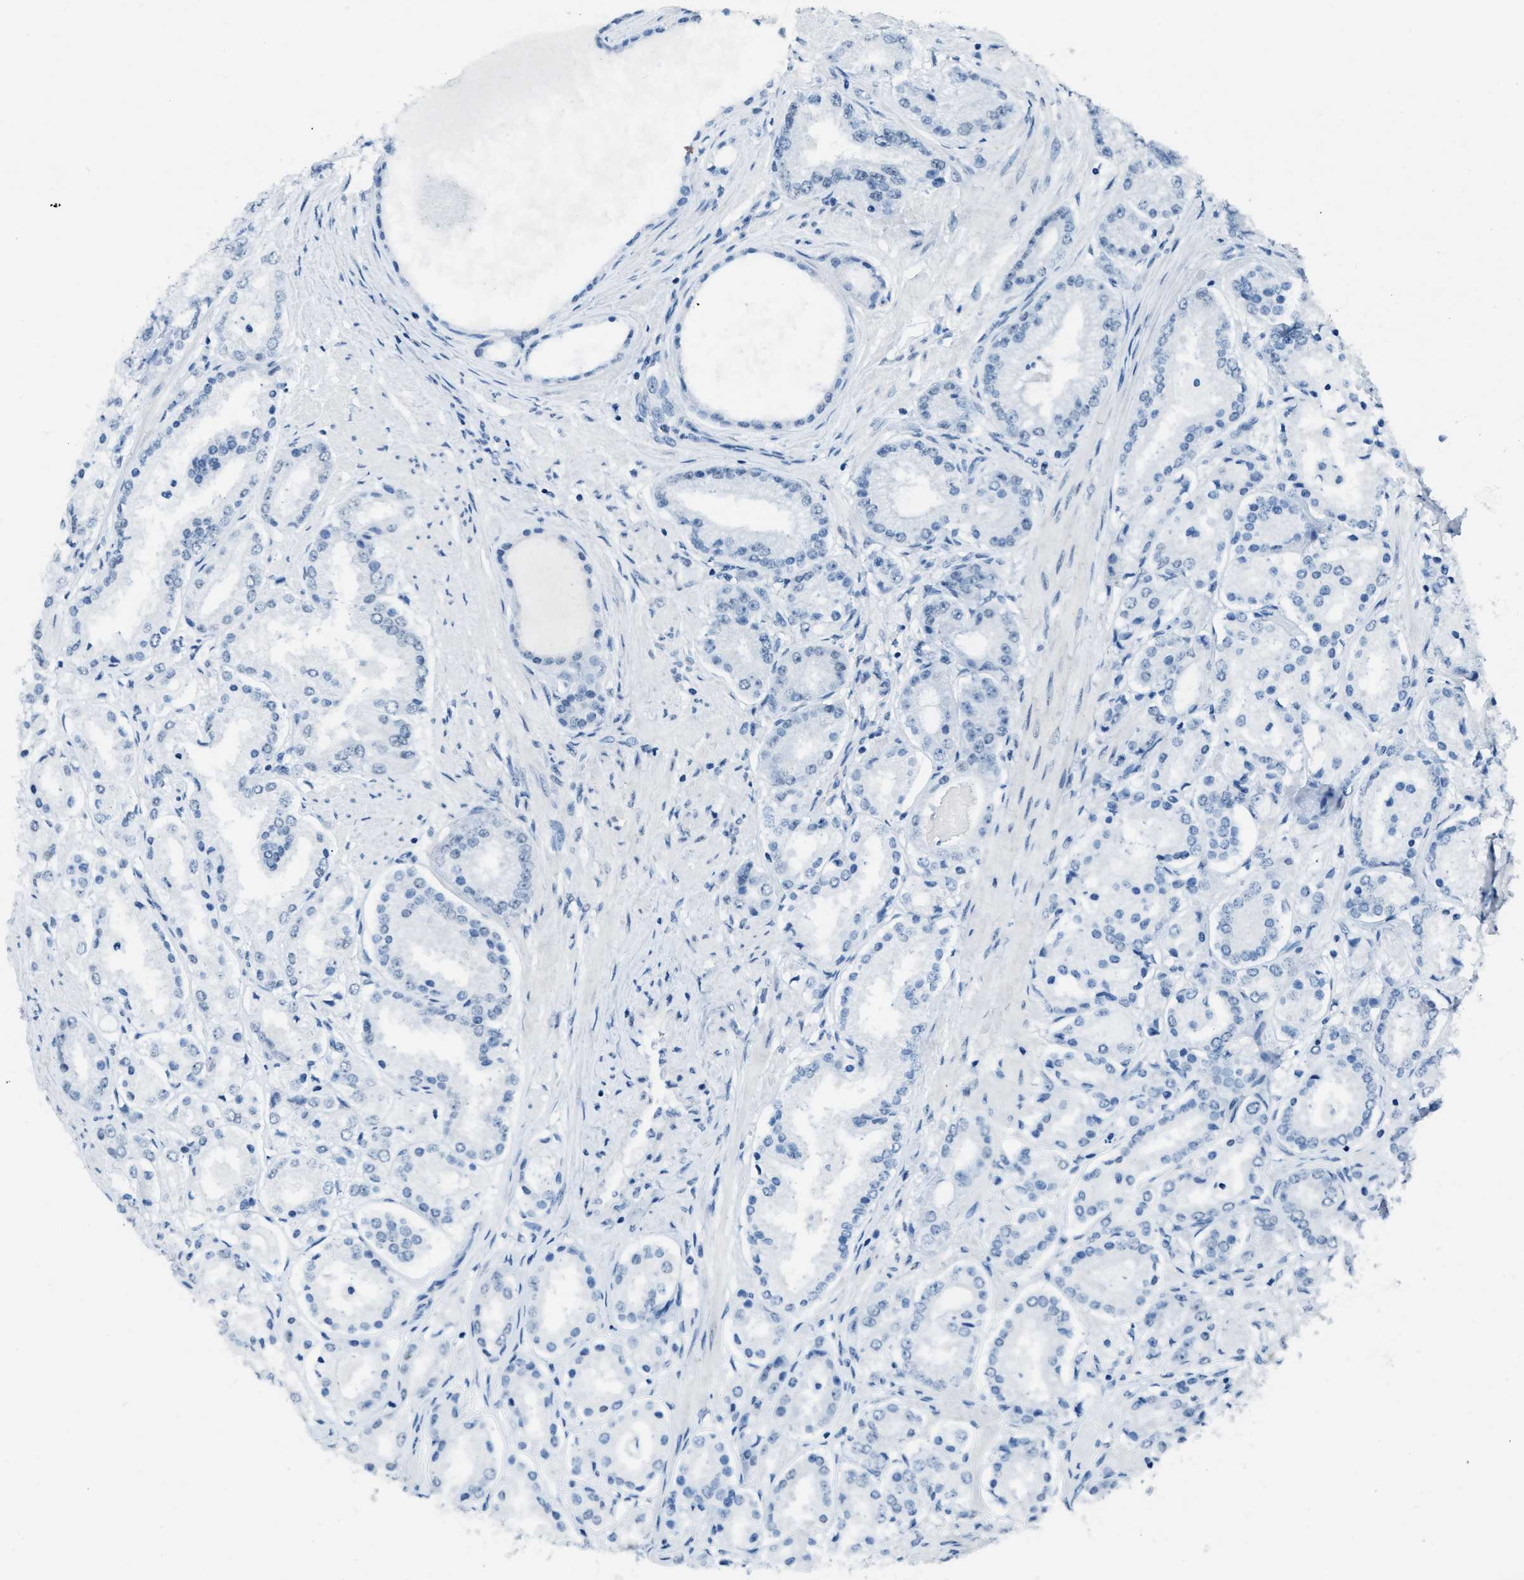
{"staining": {"intensity": "negative", "quantity": "none", "location": "none"}, "tissue": "prostate cancer", "cell_type": "Tumor cells", "image_type": "cancer", "snomed": [{"axis": "morphology", "description": "Adenocarcinoma, Low grade"}, {"axis": "topography", "description": "Prostate"}], "caption": "Immunohistochemistry (IHC) of human prostate adenocarcinoma (low-grade) shows no staining in tumor cells.", "gene": "TTC13", "patient": {"sex": "male", "age": 63}}